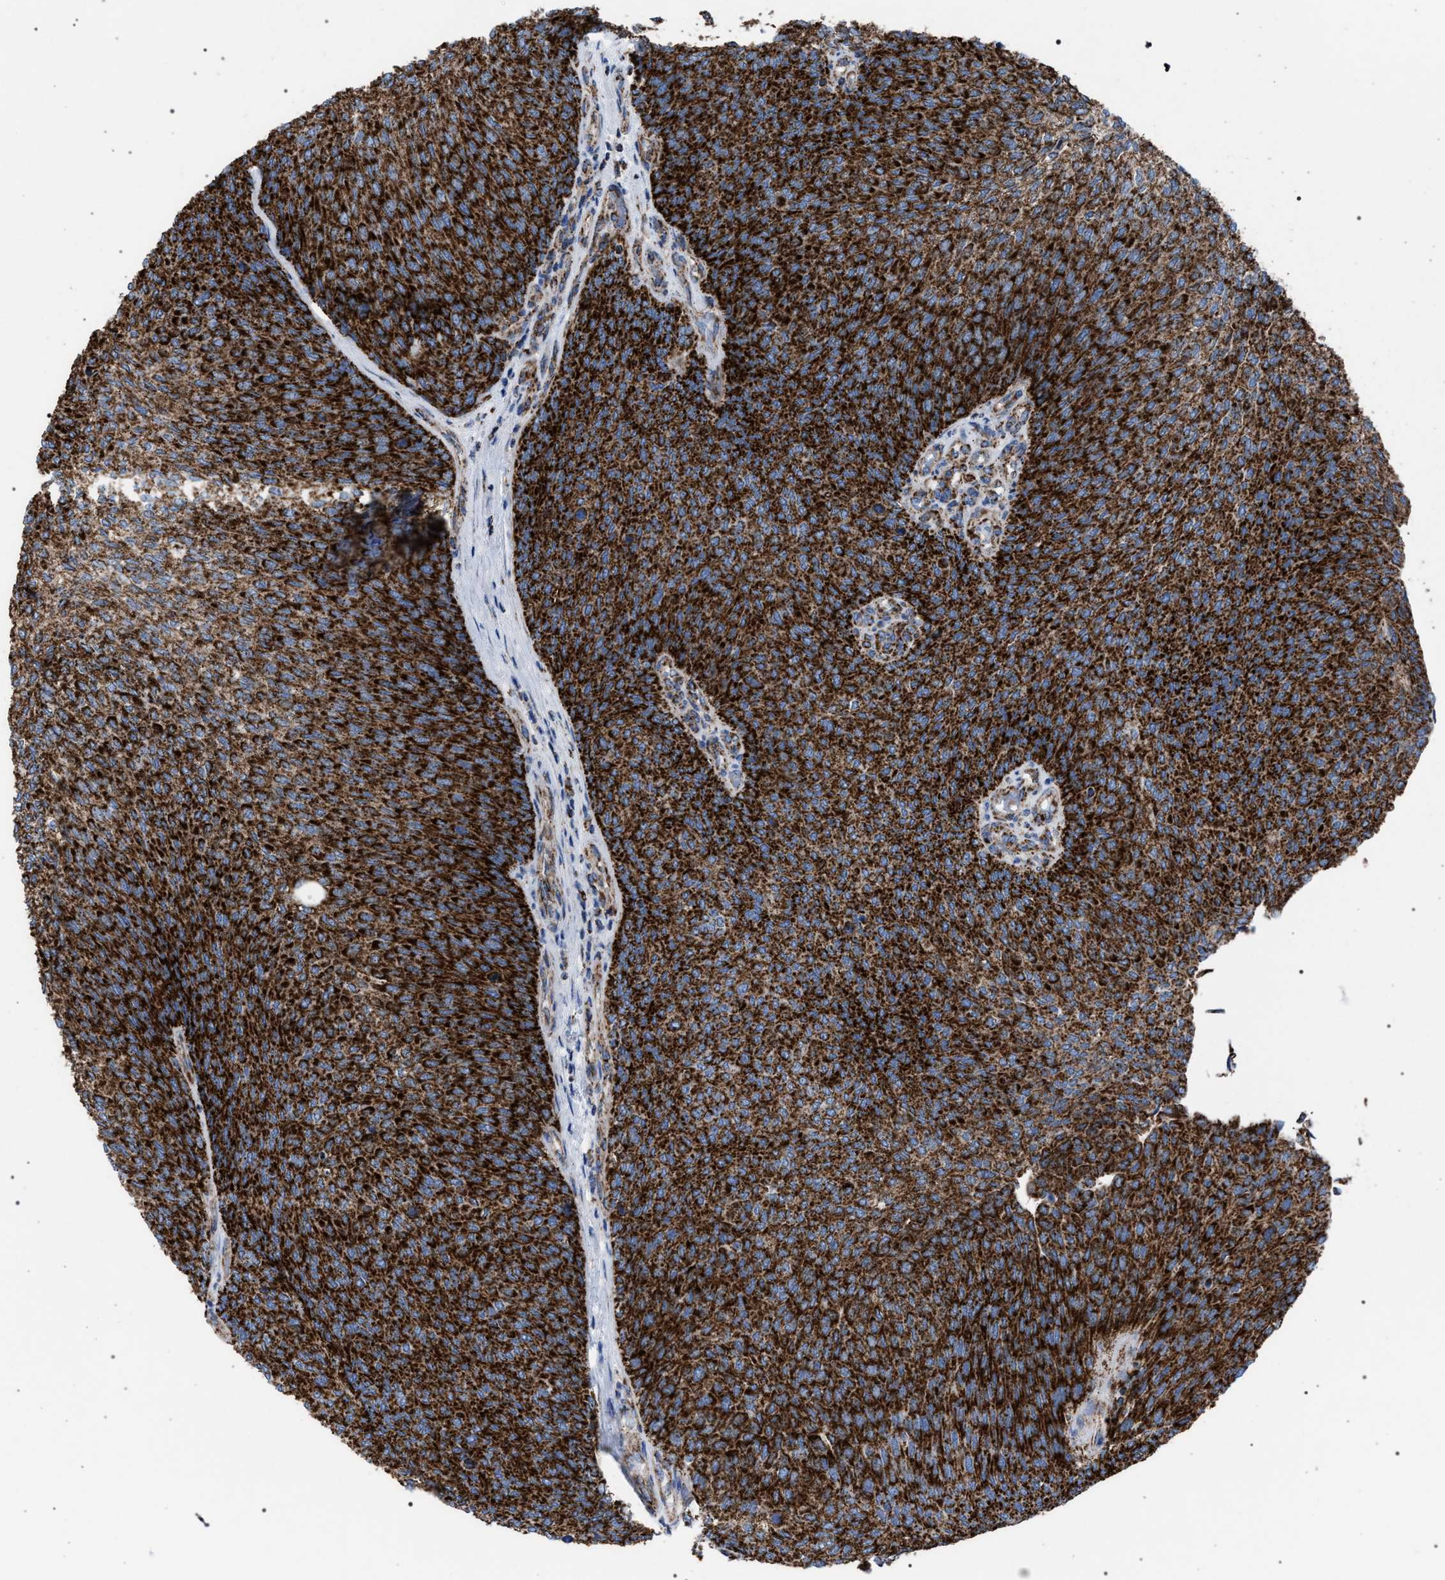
{"staining": {"intensity": "strong", "quantity": ">75%", "location": "cytoplasmic/membranous"}, "tissue": "urothelial cancer", "cell_type": "Tumor cells", "image_type": "cancer", "snomed": [{"axis": "morphology", "description": "Urothelial carcinoma, Low grade"}, {"axis": "topography", "description": "Urinary bladder"}], "caption": "Urothelial cancer tissue reveals strong cytoplasmic/membranous staining in approximately >75% of tumor cells (IHC, brightfield microscopy, high magnification).", "gene": "VPS13A", "patient": {"sex": "female", "age": 79}}